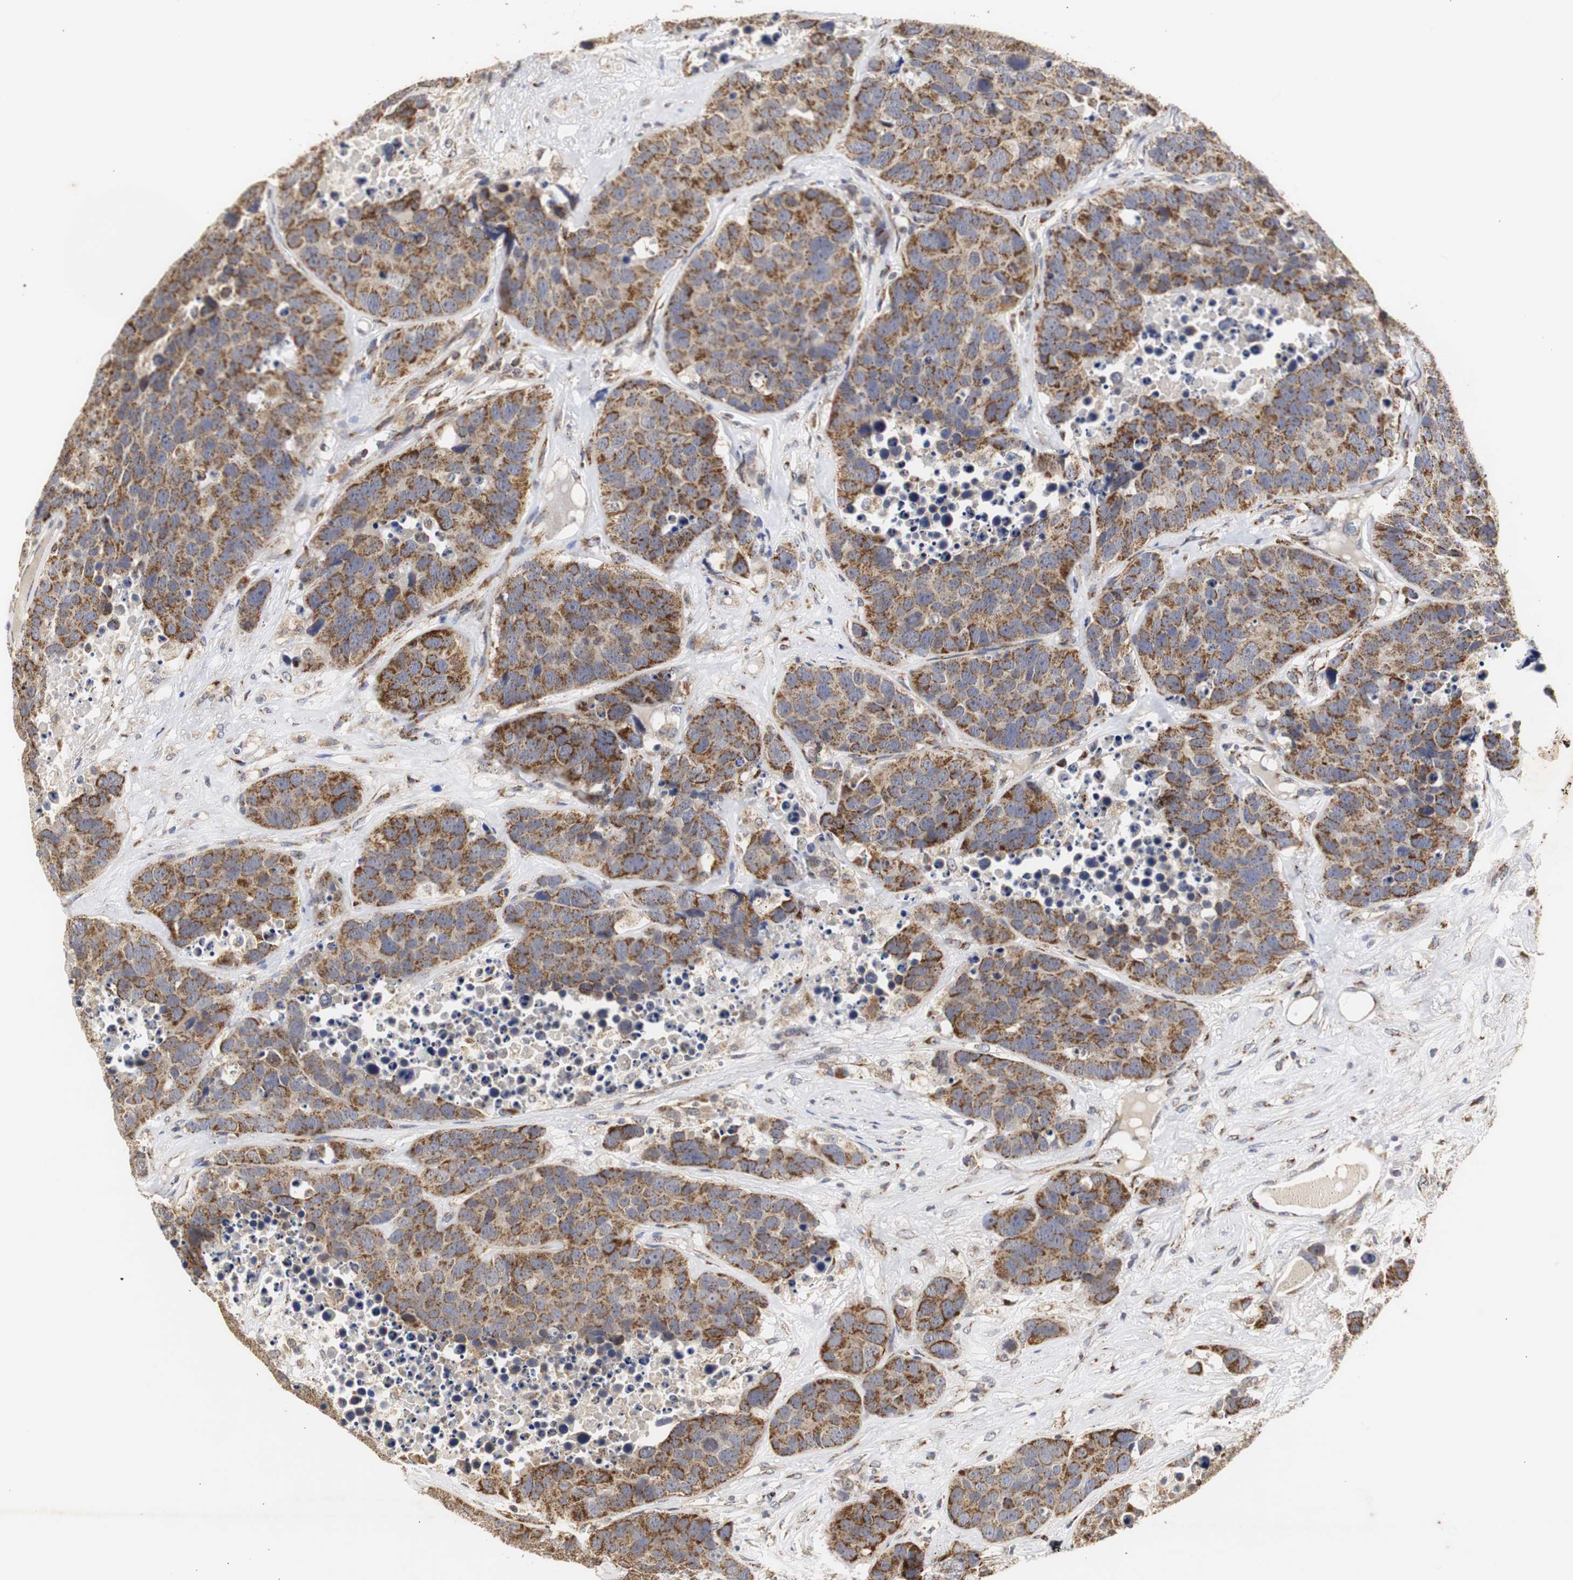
{"staining": {"intensity": "strong", "quantity": ">75%", "location": "cytoplasmic/membranous"}, "tissue": "carcinoid", "cell_type": "Tumor cells", "image_type": "cancer", "snomed": [{"axis": "morphology", "description": "Carcinoid, malignant, NOS"}, {"axis": "topography", "description": "Lung"}], "caption": "Immunohistochemistry (IHC) micrograph of human malignant carcinoid stained for a protein (brown), which demonstrates high levels of strong cytoplasmic/membranous expression in approximately >75% of tumor cells.", "gene": "HSD17B10", "patient": {"sex": "male", "age": 60}}